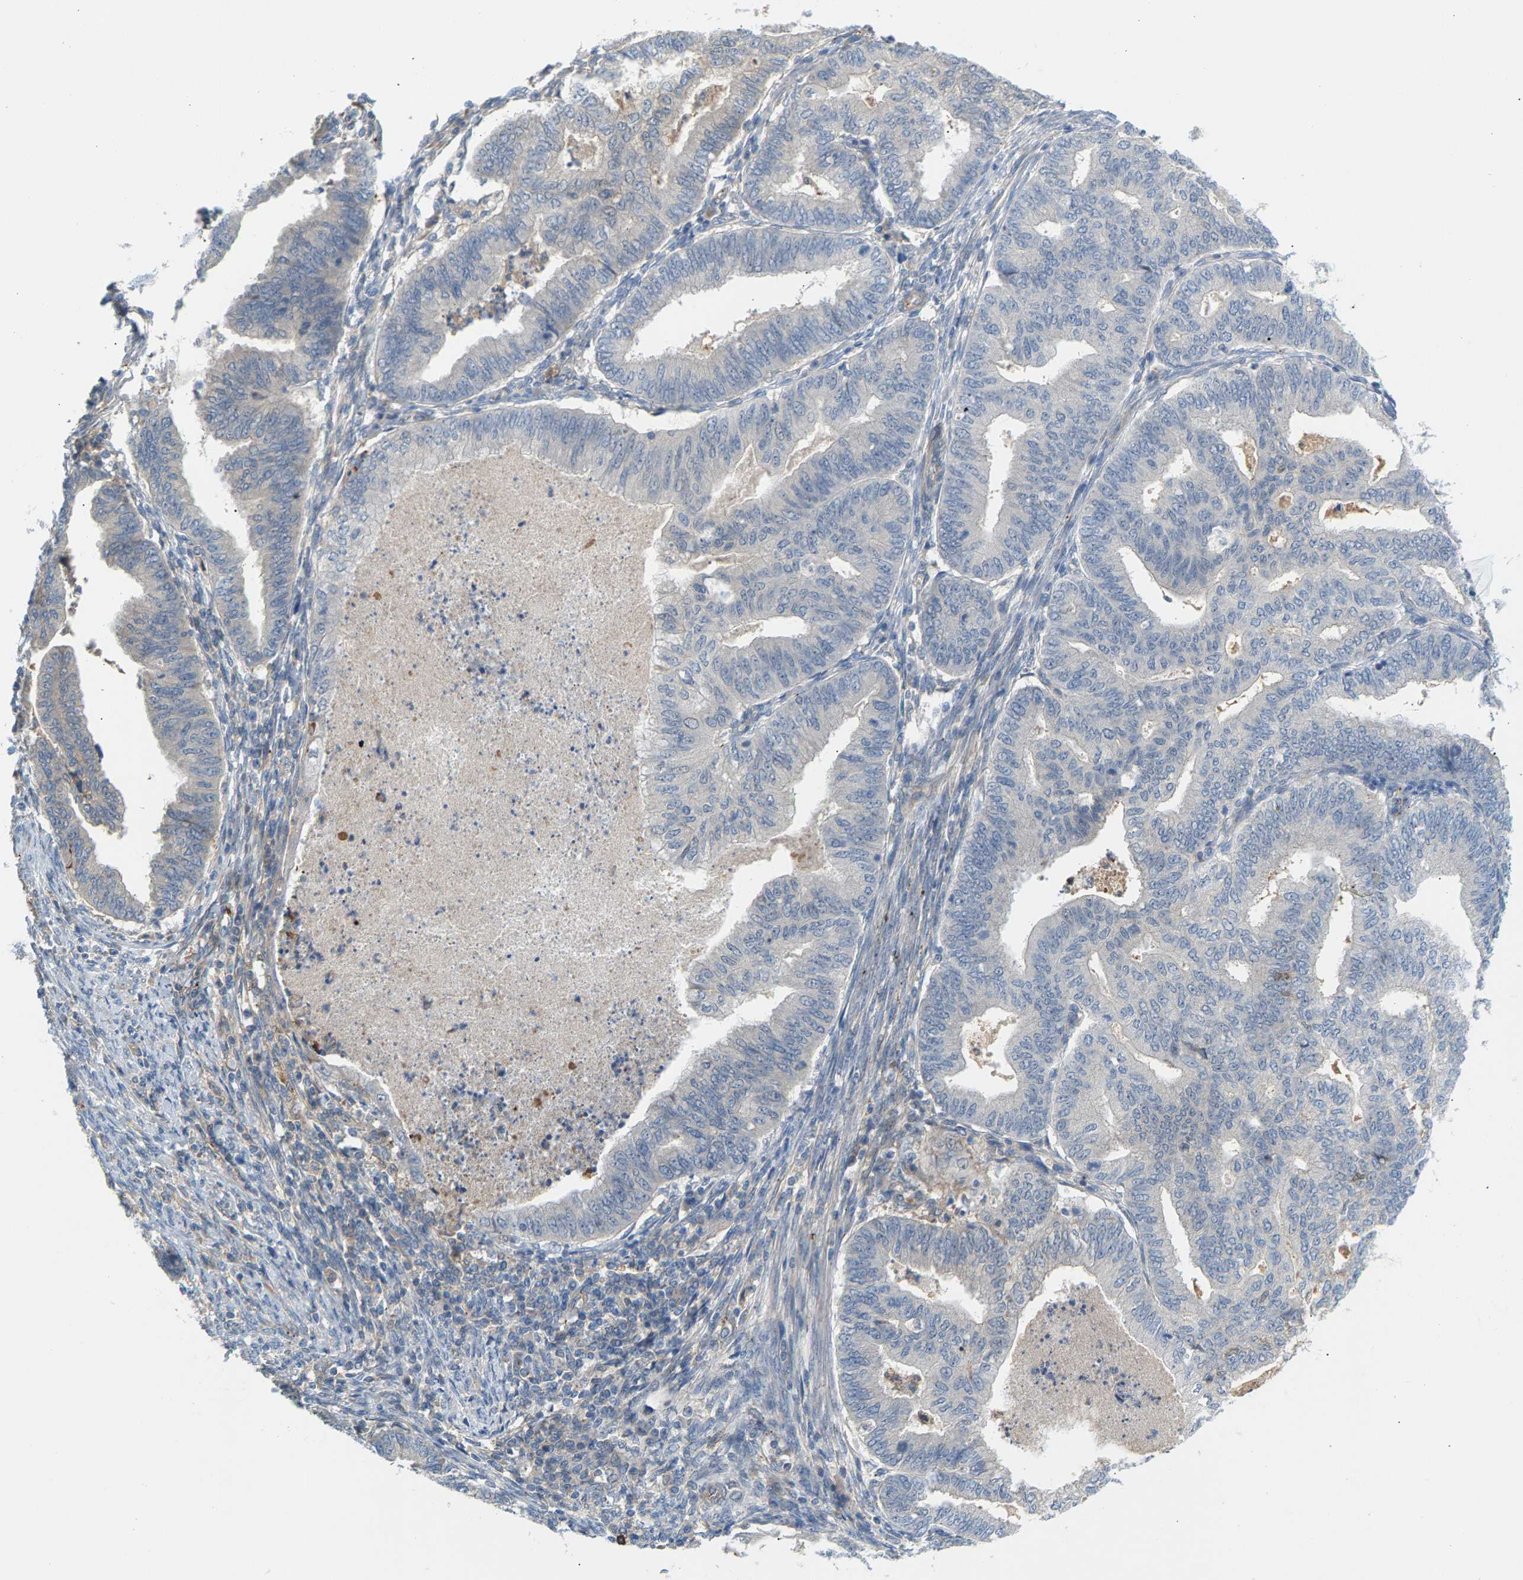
{"staining": {"intensity": "negative", "quantity": "none", "location": "none"}, "tissue": "endometrial cancer", "cell_type": "Tumor cells", "image_type": "cancer", "snomed": [{"axis": "morphology", "description": "Polyp, NOS"}, {"axis": "morphology", "description": "Adenocarcinoma, NOS"}, {"axis": "morphology", "description": "Adenoma, NOS"}, {"axis": "topography", "description": "Endometrium"}], "caption": "This is an IHC image of human endometrial cancer (adenoma). There is no positivity in tumor cells.", "gene": "KRTAP27-1", "patient": {"sex": "female", "age": 79}}